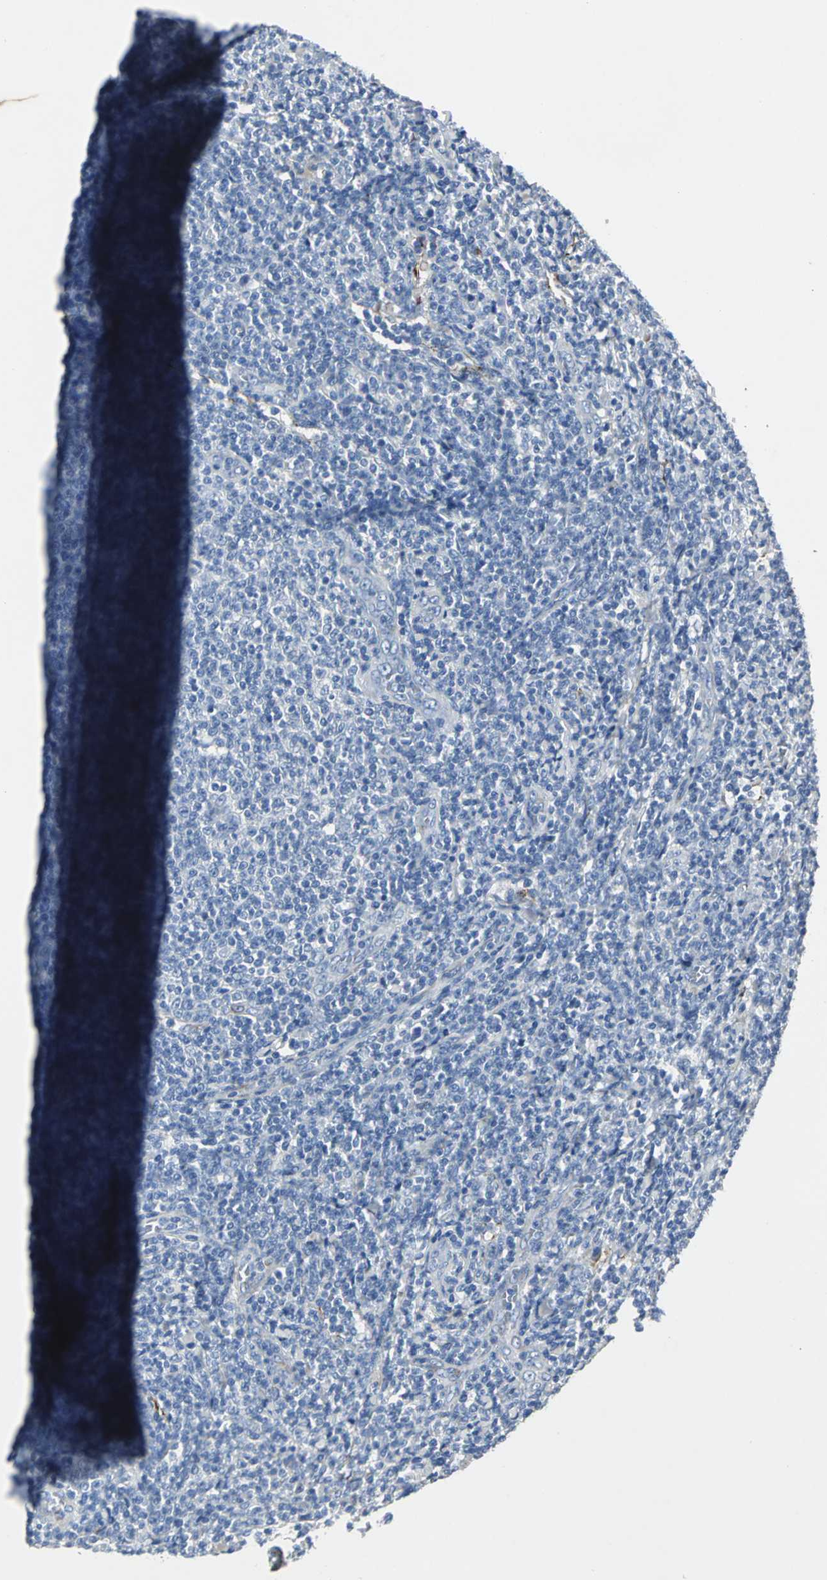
{"staining": {"intensity": "negative", "quantity": "none", "location": "none"}, "tissue": "lymphoma", "cell_type": "Tumor cells", "image_type": "cancer", "snomed": [{"axis": "morphology", "description": "Malignant lymphoma, non-Hodgkin's type, Low grade"}, {"axis": "topography", "description": "Lymph node"}], "caption": "Immunohistochemistry (IHC) histopathology image of neoplastic tissue: human lymphoma stained with DAB reveals no significant protein staining in tumor cells. (DAB (3,3'-diaminobenzidine) immunohistochemistry with hematoxylin counter stain).", "gene": "EFNB3", "patient": {"sex": "male", "age": 66}}